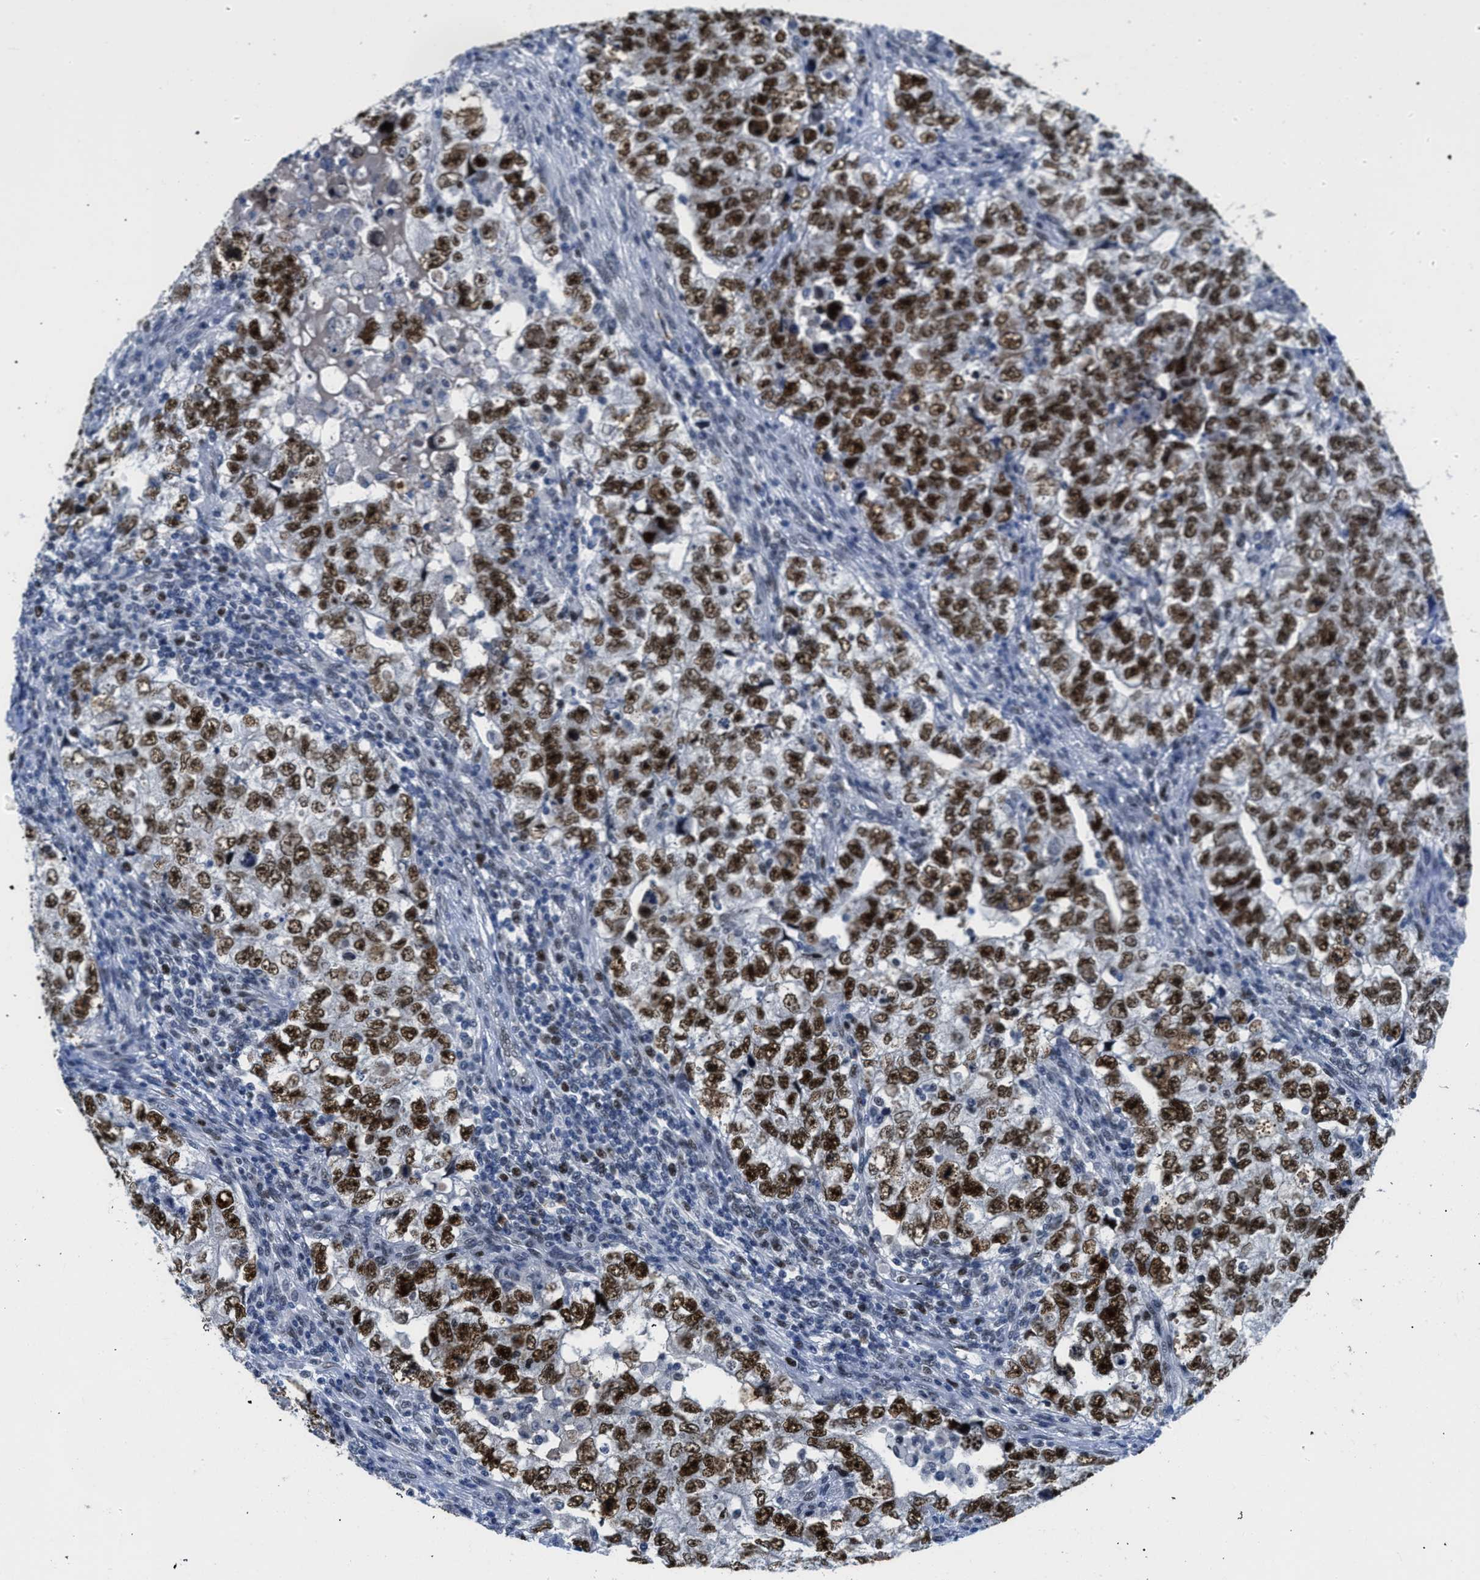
{"staining": {"intensity": "strong", "quantity": ">75%", "location": "nuclear"}, "tissue": "testis cancer", "cell_type": "Tumor cells", "image_type": "cancer", "snomed": [{"axis": "morphology", "description": "Carcinoma, Embryonal, NOS"}, {"axis": "topography", "description": "Testis"}], "caption": "Immunohistochemistry of human testis cancer (embryonal carcinoma) demonstrates high levels of strong nuclear staining in approximately >75% of tumor cells.", "gene": "SMARCAD1", "patient": {"sex": "male", "age": 36}}